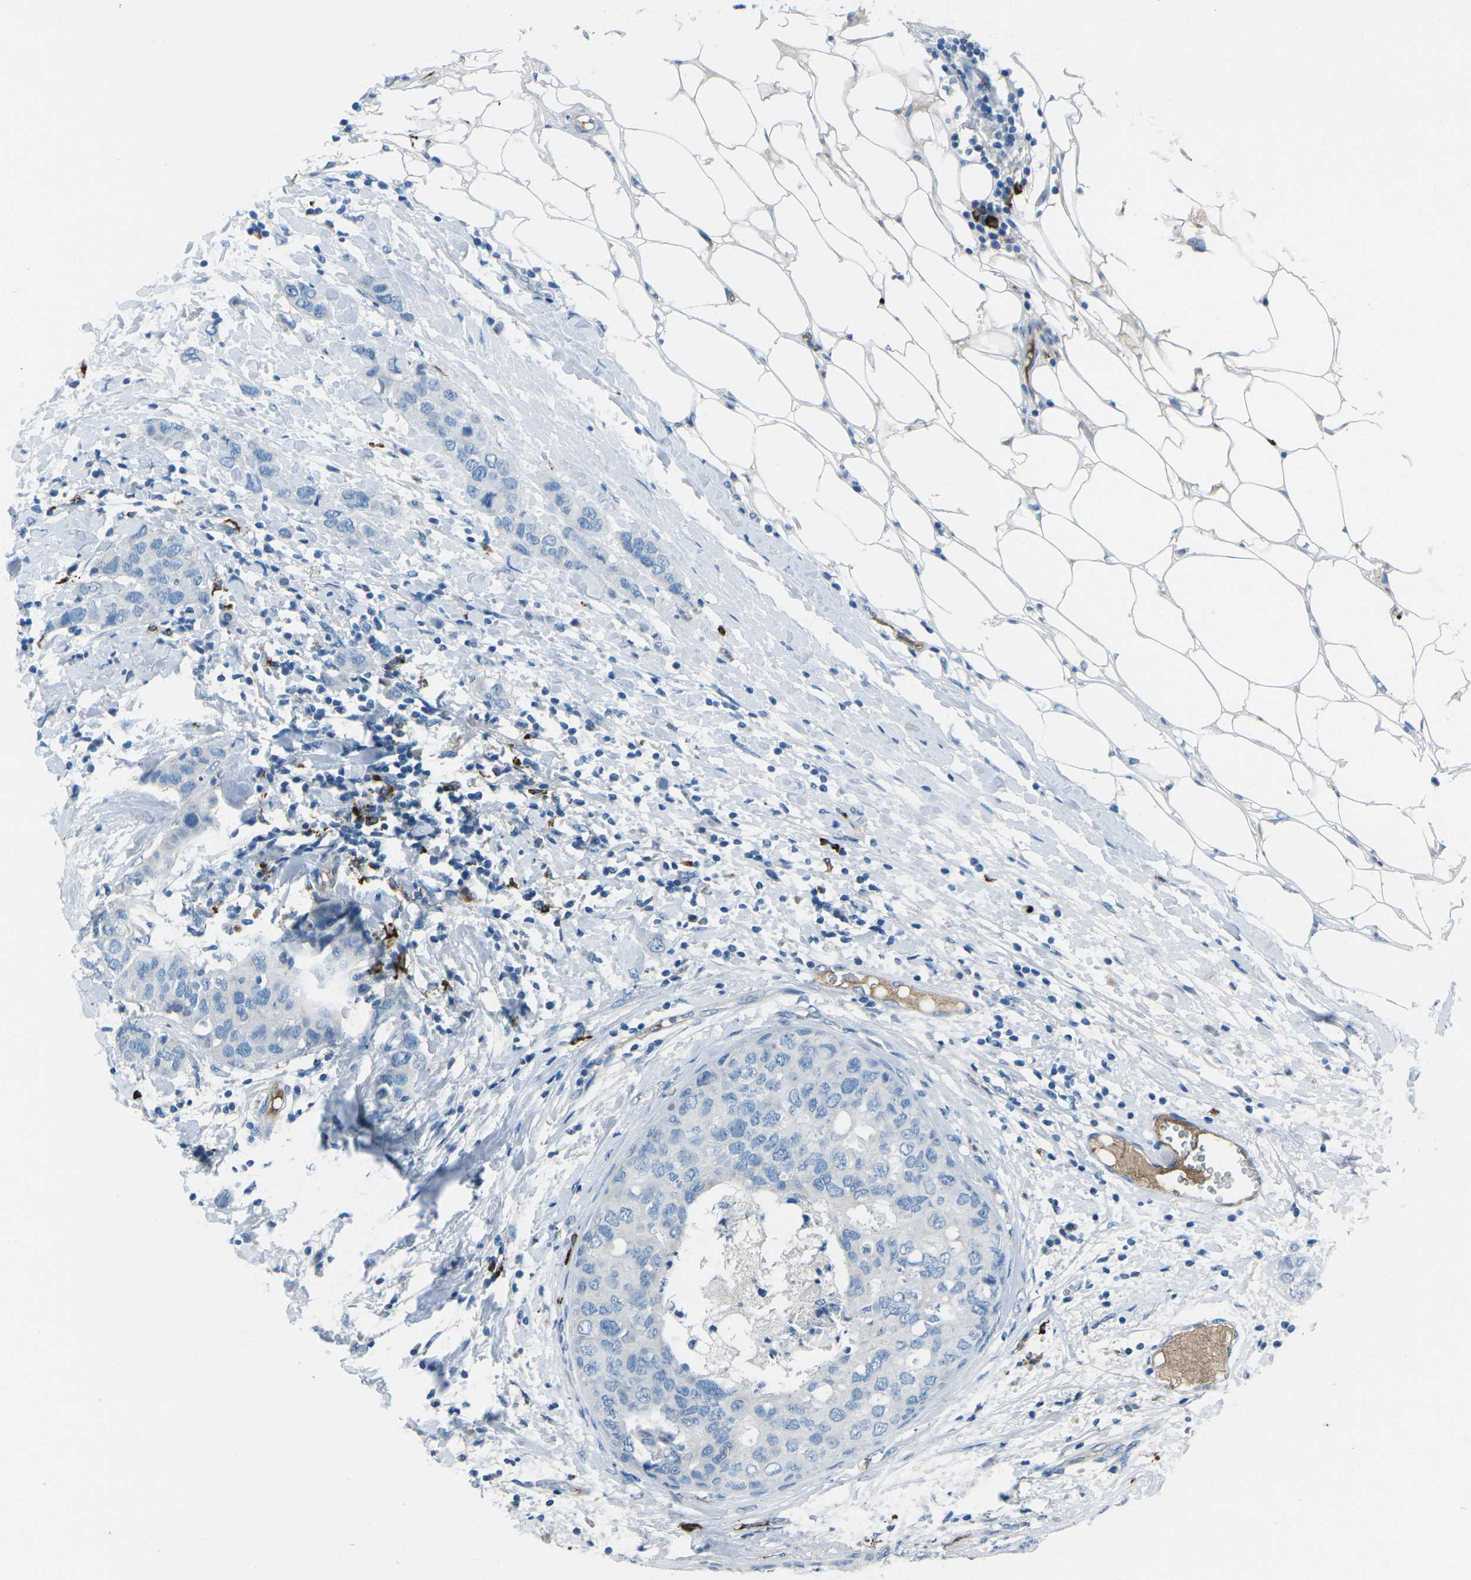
{"staining": {"intensity": "negative", "quantity": "none", "location": "none"}, "tissue": "breast cancer", "cell_type": "Tumor cells", "image_type": "cancer", "snomed": [{"axis": "morphology", "description": "Duct carcinoma"}, {"axis": "topography", "description": "Breast"}], "caption": "Breast intraductal carcinoma was stained to show a protein in brown. There is no significant expression in tumor cells. The staining was performed using DAB (3,3'-diaminobenzidine) to visualize the protein expression in brown, while the nuclei were stained in blue with hematoxylin (Magnification: 20x).", "gene": "FCN1", "patient": {"sex": "female", "age": 50}}